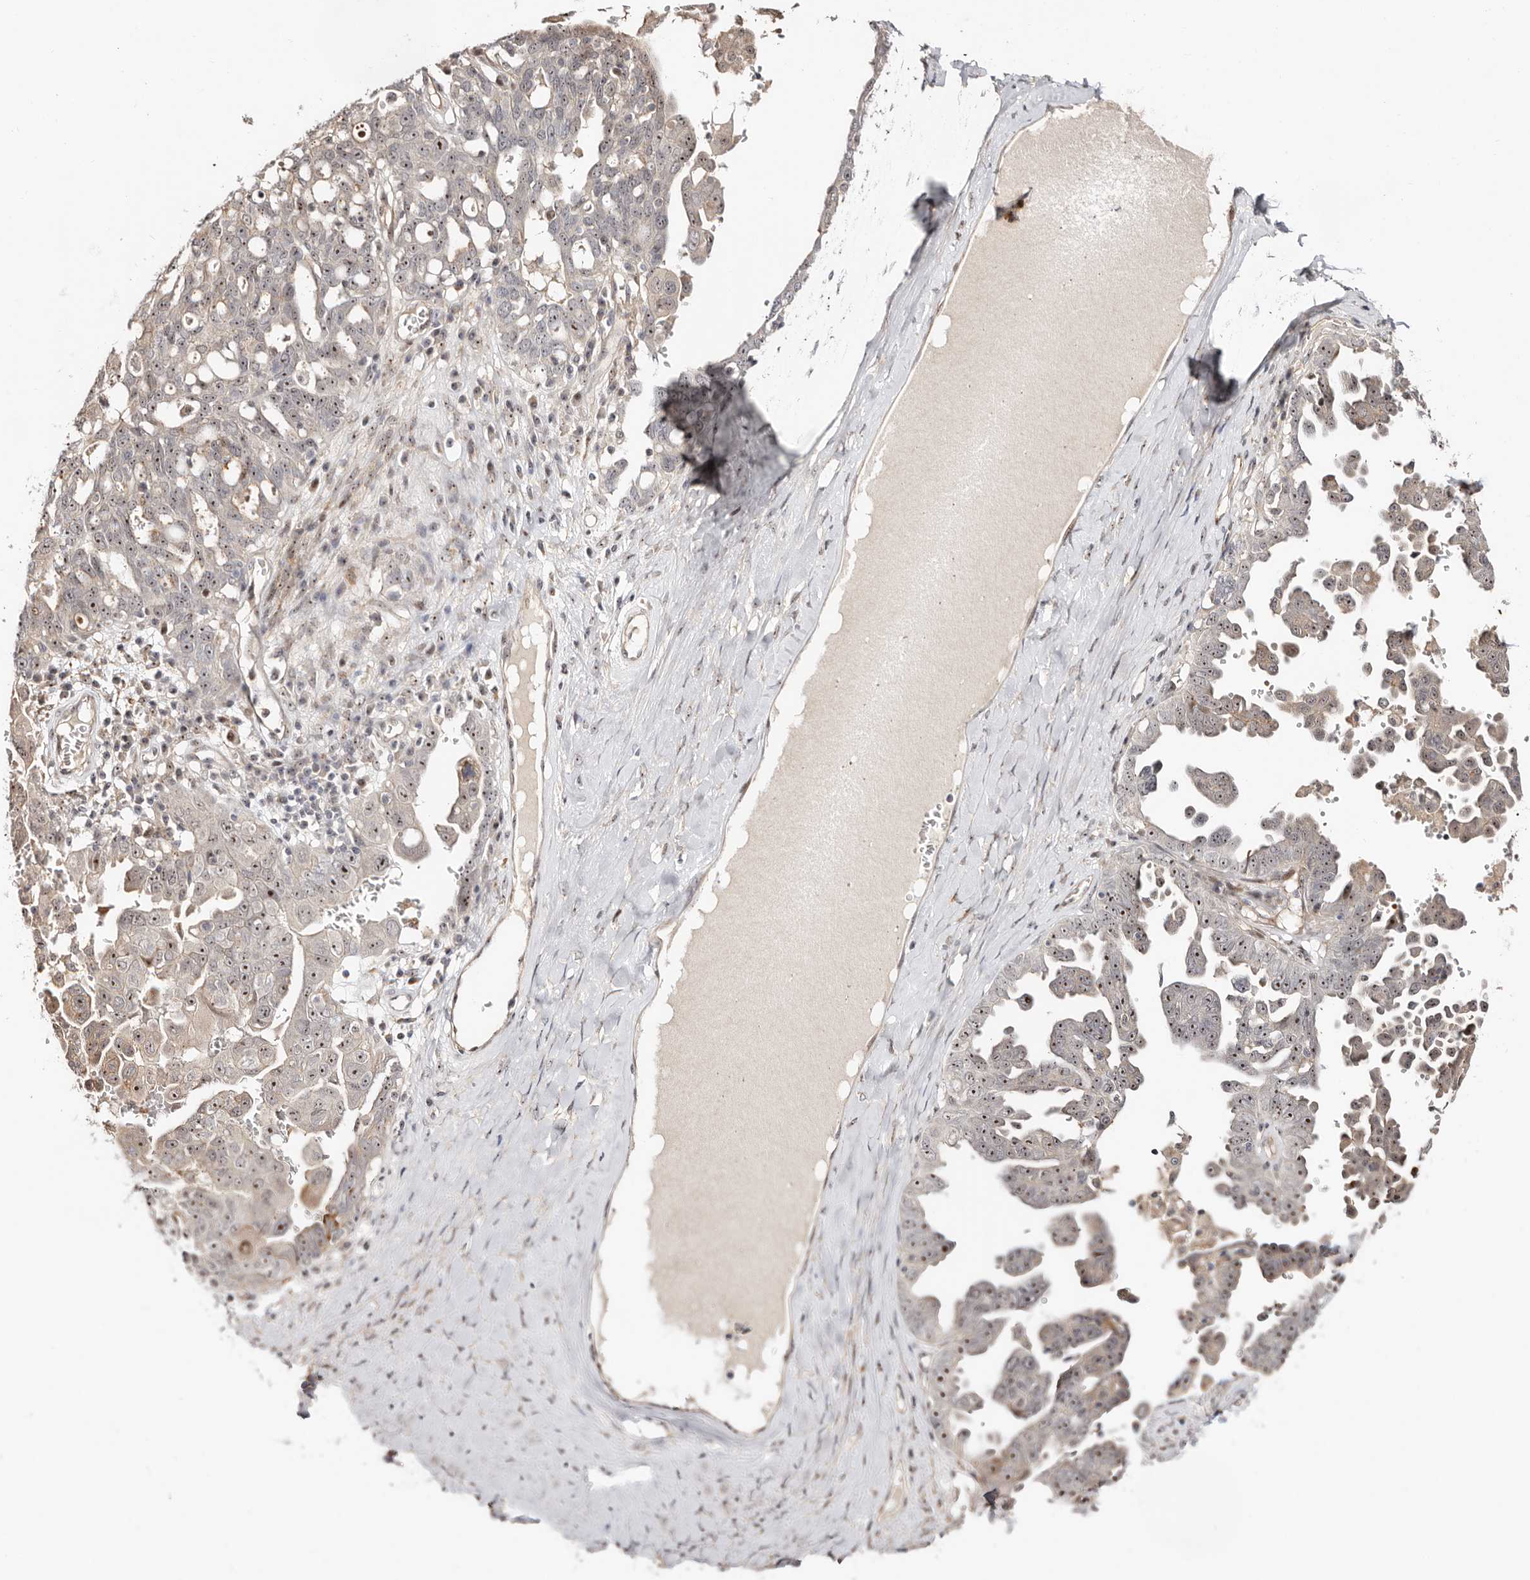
{"staining": {"intensity": "moderate", "quantity": ">75%", "location": "nuclear"}, "tissue": "ovarian cancer", "cell_type": "Tumor cells", "image_type": "cancer", "snomed": [{"axis": "morphology", "description": "Carcinoma, endometroid"}, {"axis": "topography", "description": "Ovary"}], "caption": "The micrograph reveals staining of ovarian cancer, revealing moderate nuclear protein expression (brown color) within tumor cells.", "gene": "ODF2L", "patient": {"sex": "female", "age": 62}}